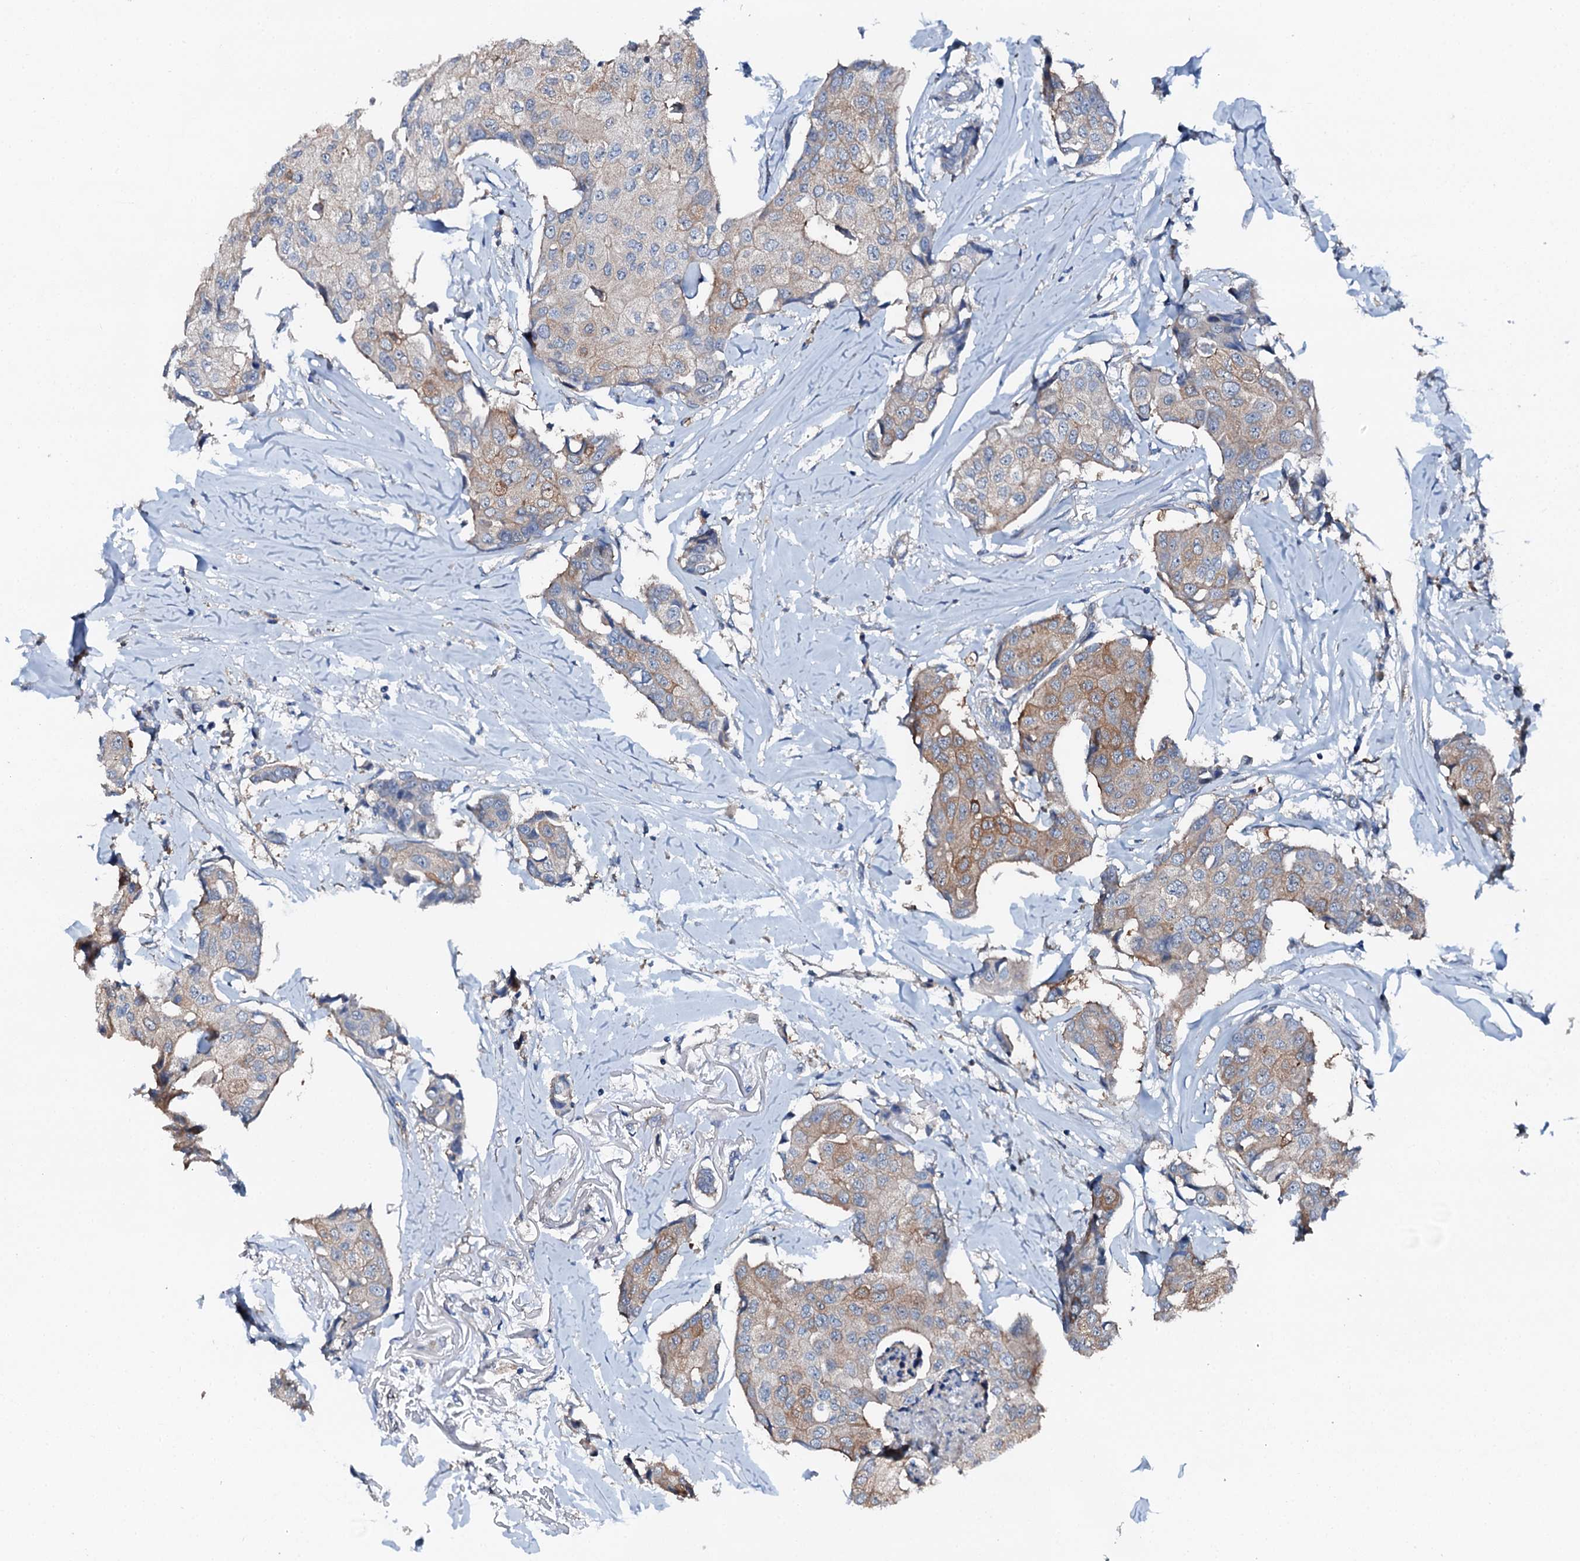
{"staining": {"intensity": "weak", "quantity": "25%-75%", "location": "cytoplasmic/membranous"}, "tissue": "breast cancer", "cell_type": "Tumor cells", "image_type": "cancer", "snomed": [{"axis": "morphology", "description": "Duct carcinoma"}, {"axis": "topography", "description": "Breast"}], "caption": "Invasive ductal carcinoma (breast) stained with a protein marker demonstrates weak staining in tumor cells.", "gene": "GFOD2", "patient": {"sex": "female", "age": 80}}